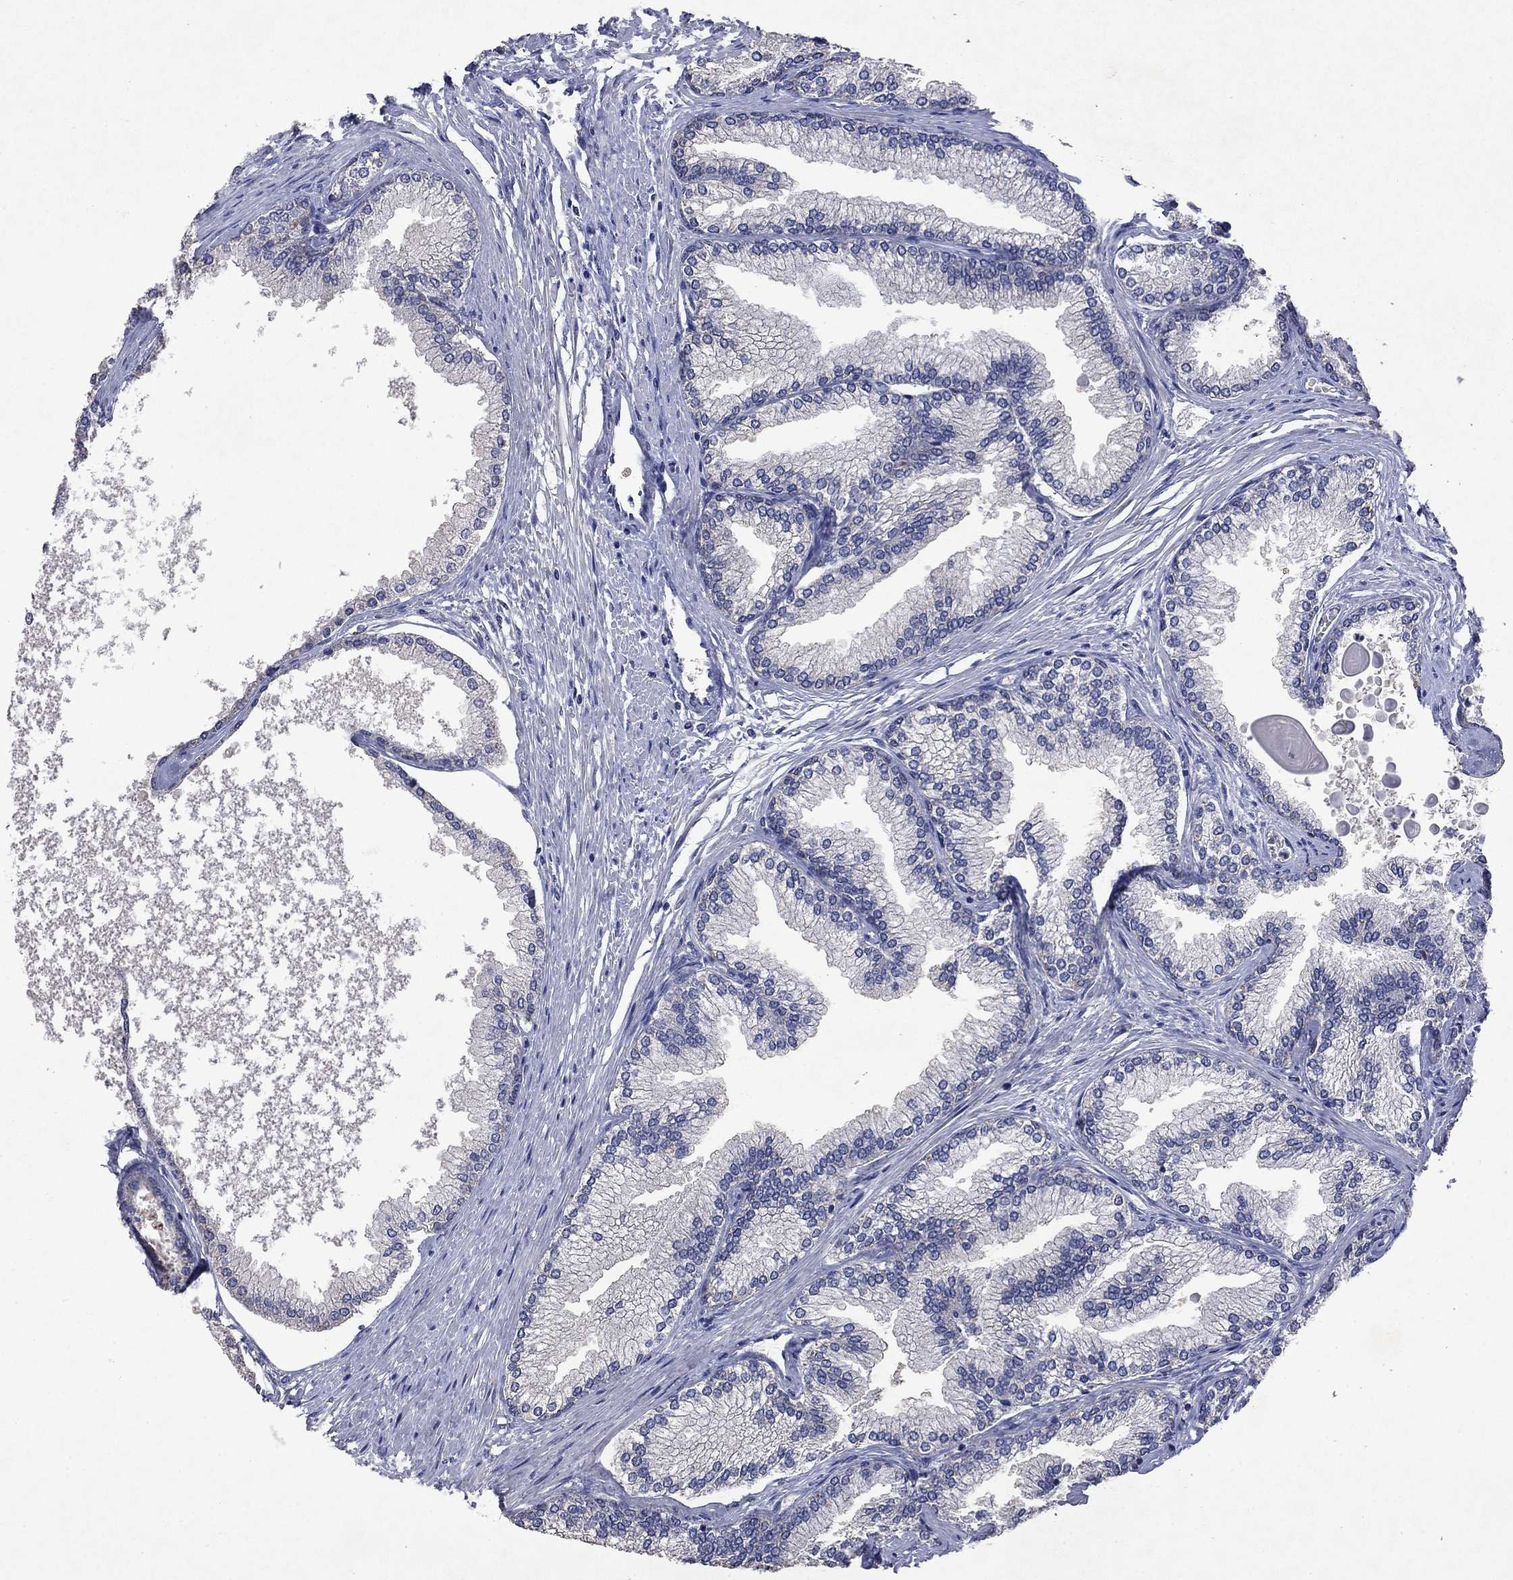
{"staining": {"intensity": "negative", "quantity": "none", "location": "none"}, "tissue": "prostate", "cell_type": "Glandular cells", "image_type": "normal", "snomed": [{"axis": "morphology", "description": "Normal tissue, NOS"}, {"axis": "topography", "description": "Prostate"}], "caption": "An immunohistochemistry histopathology image of unremarkable prostate is shown. There is no staining in glandular cells of prostate. (DAB IHC, high magnification).", "gene": "TMEM97", "patient": {"sex": "male", "age": 72}}